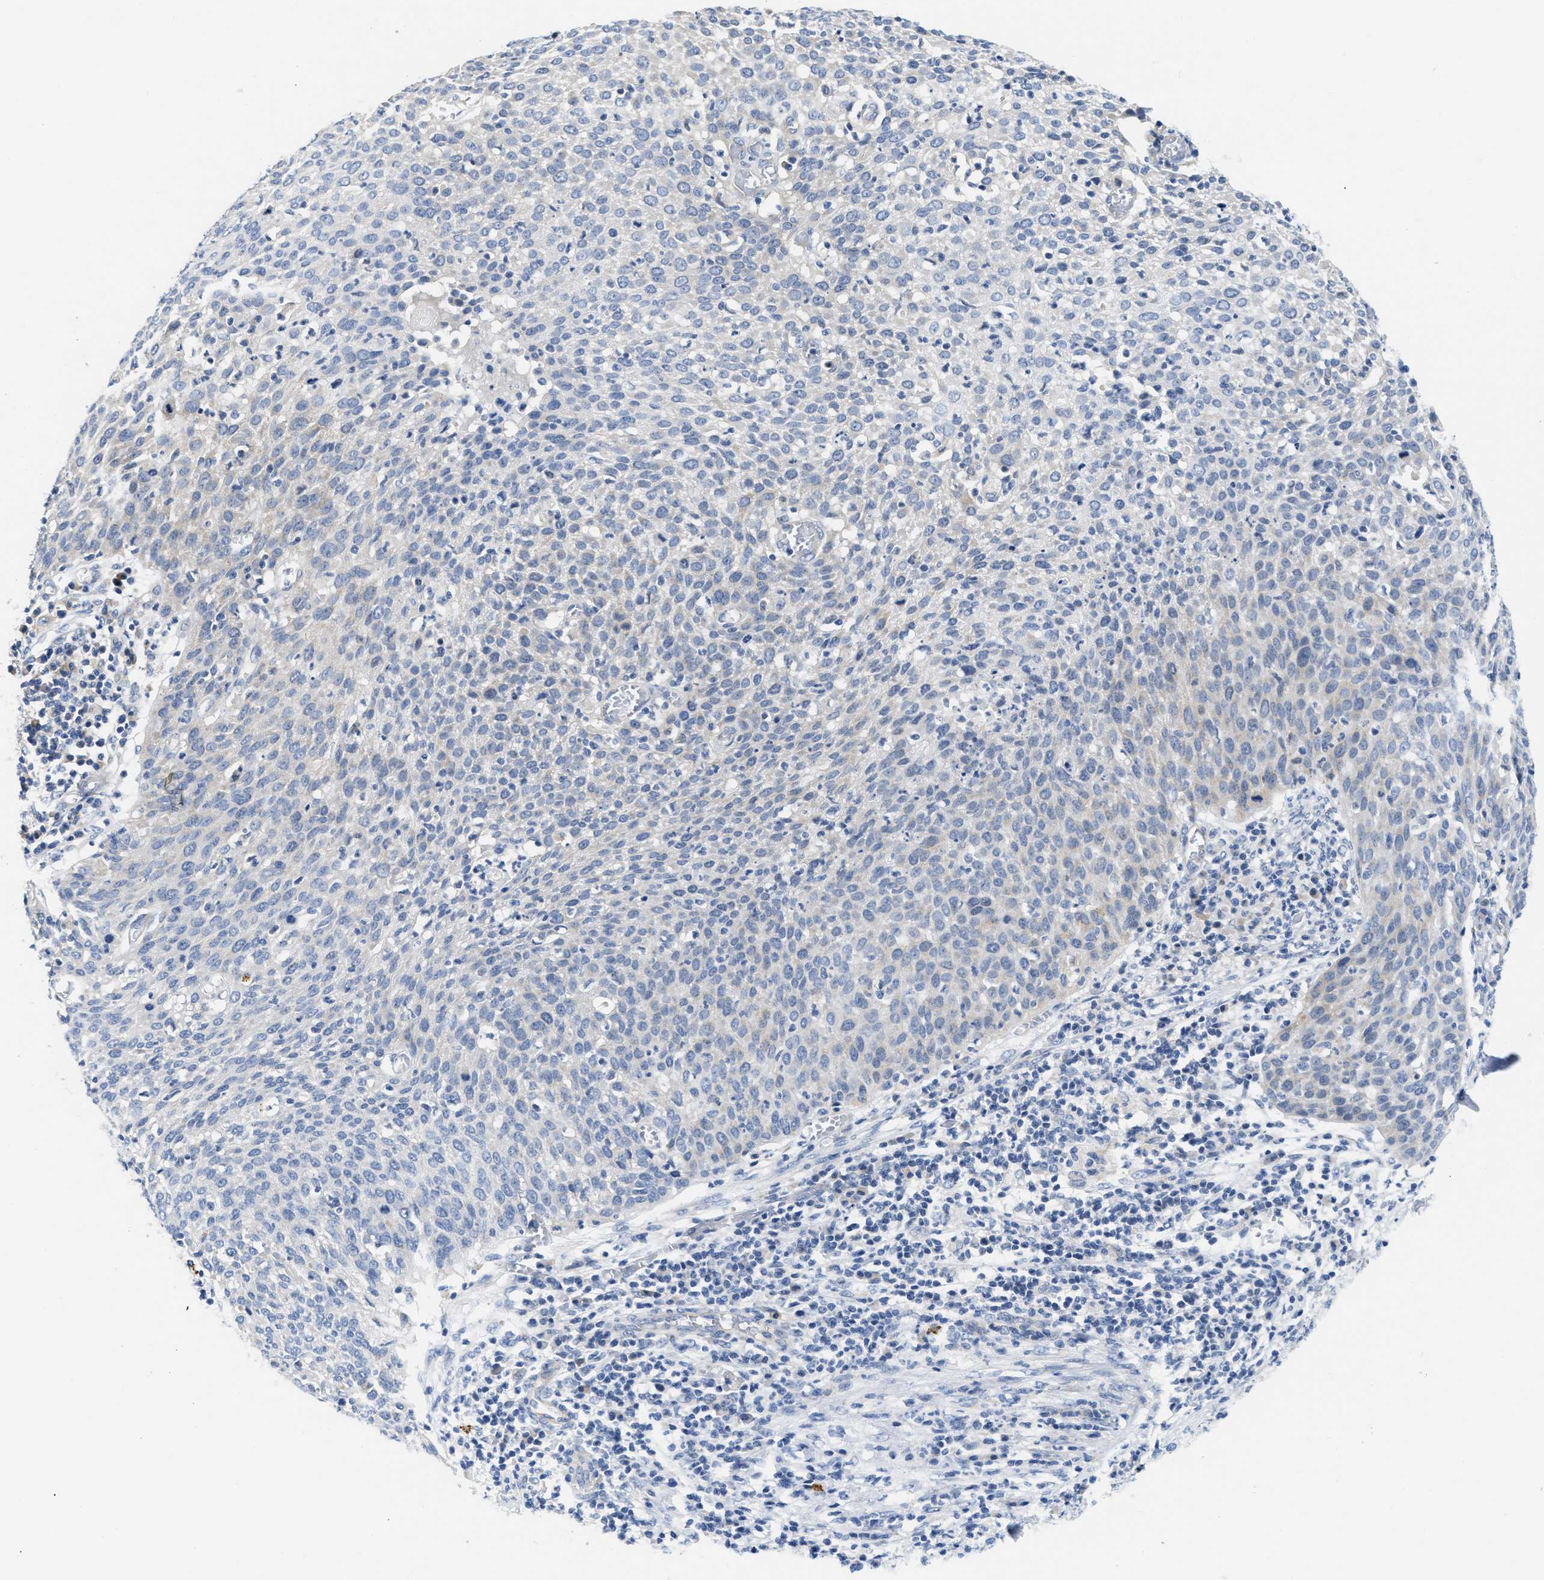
{"staining": {"intensity": "negative", "quantity": "none", "location": "none"}, "tissue": "cervical cancer", "cell_type": "Tumor cells", "image_type": "cancer", "snomed": [{"axis": "morphology", "description": "Squamous cell carcinoma, NOS"}, {"axis": "topography", "description": "Cervix"}], "caption": "Immunohistochemical staining of human cervical cancer reveals no significant positivity in tumor cells.", "gene": "FHL1", "patient": {"sex": "female", "age": 38}}